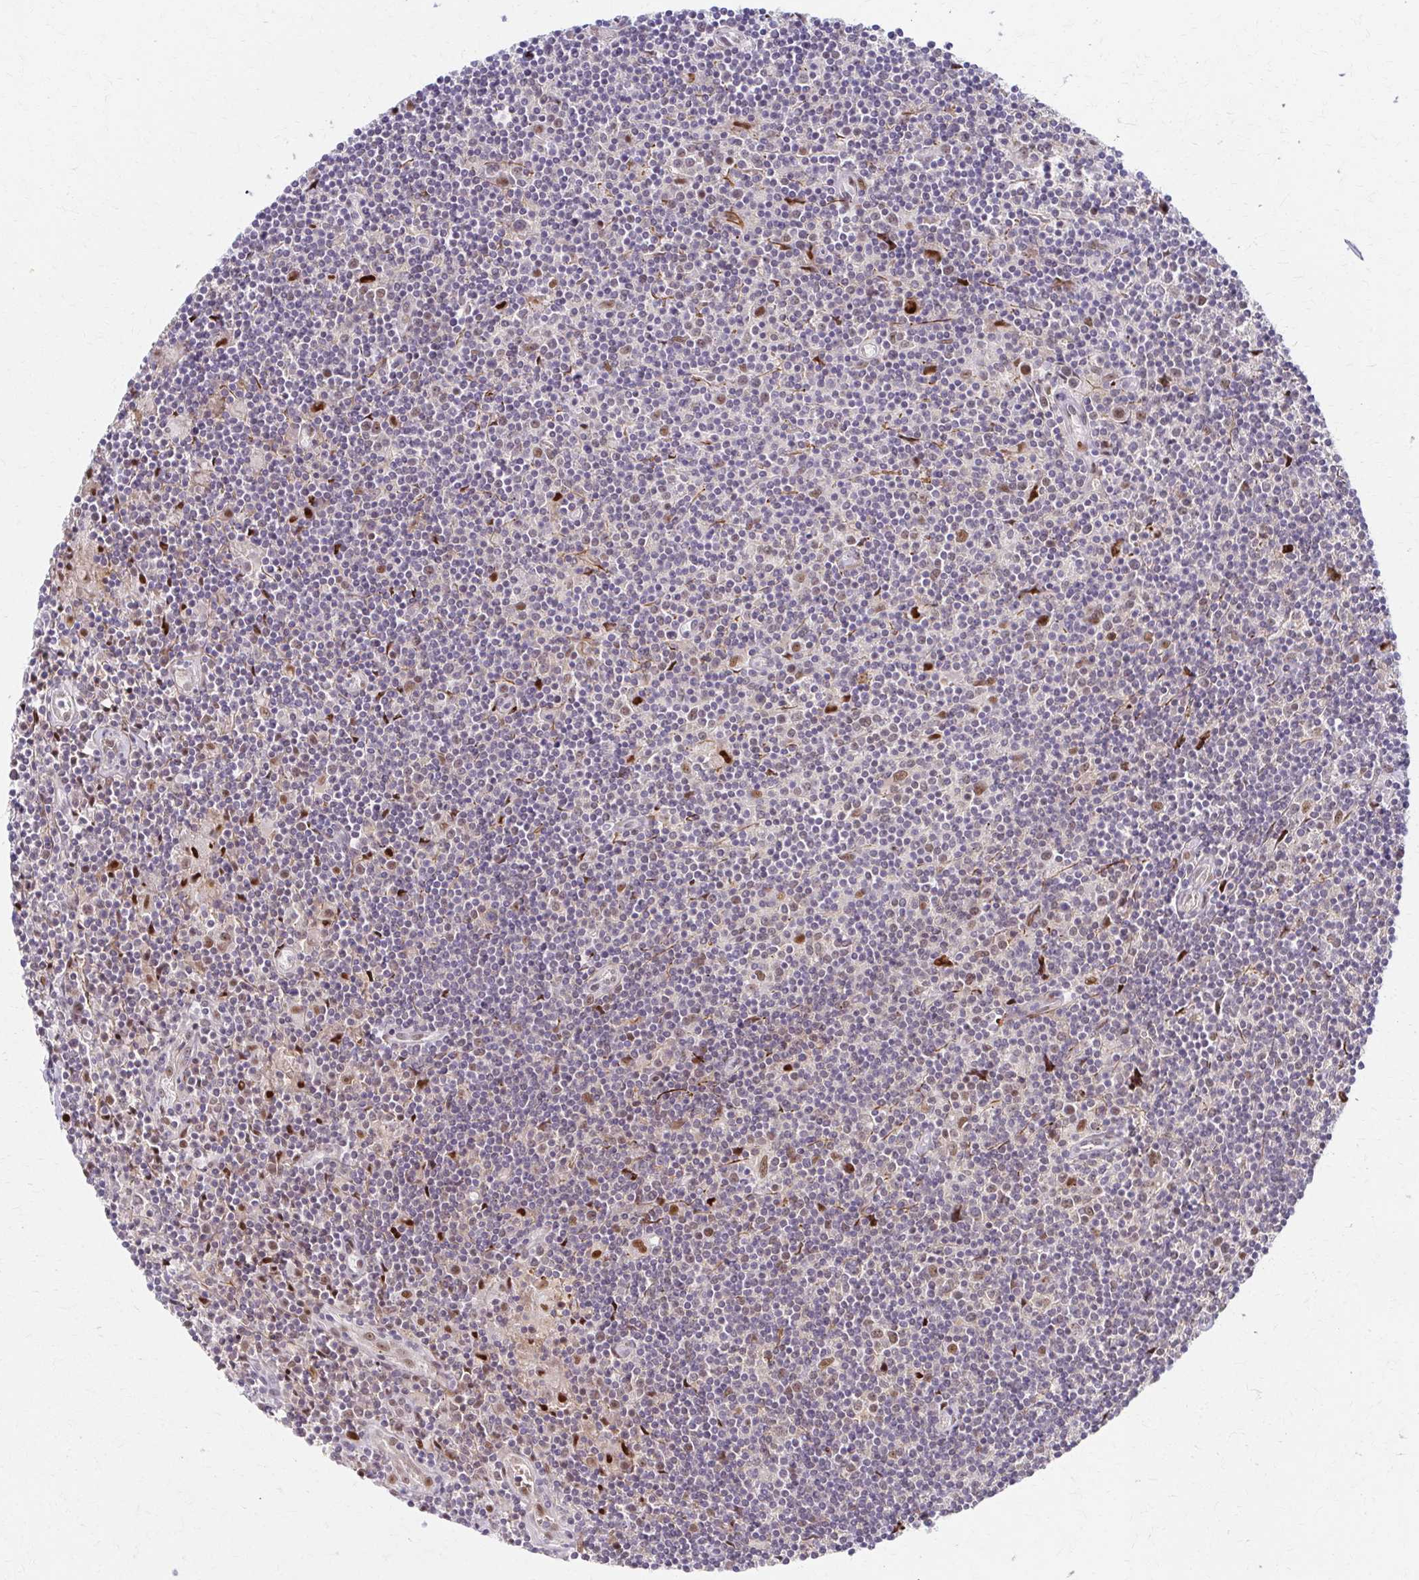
{"staining": {"intensity": "moderate", "quantity": ">75%", "location": "nuclear"}, "tissue": "lymphoma", "cell_type": "Tumor cells", "image_type": "cancer", "snomed": [{"axis": "morphology", "description": "Hodgkin's disease, NOS"}, {"axis": "topography", "description": "Lymph node"}], "caption": "Immunohistochemistry photomicrograph of human Hodgkin's disease stained for a protein (brown), which displays medium levels of moderate nuclear expression in approximately >75% of tumor cells.", "gene": "PSMD7", "patient": {"sex": "male", "age": 40}}